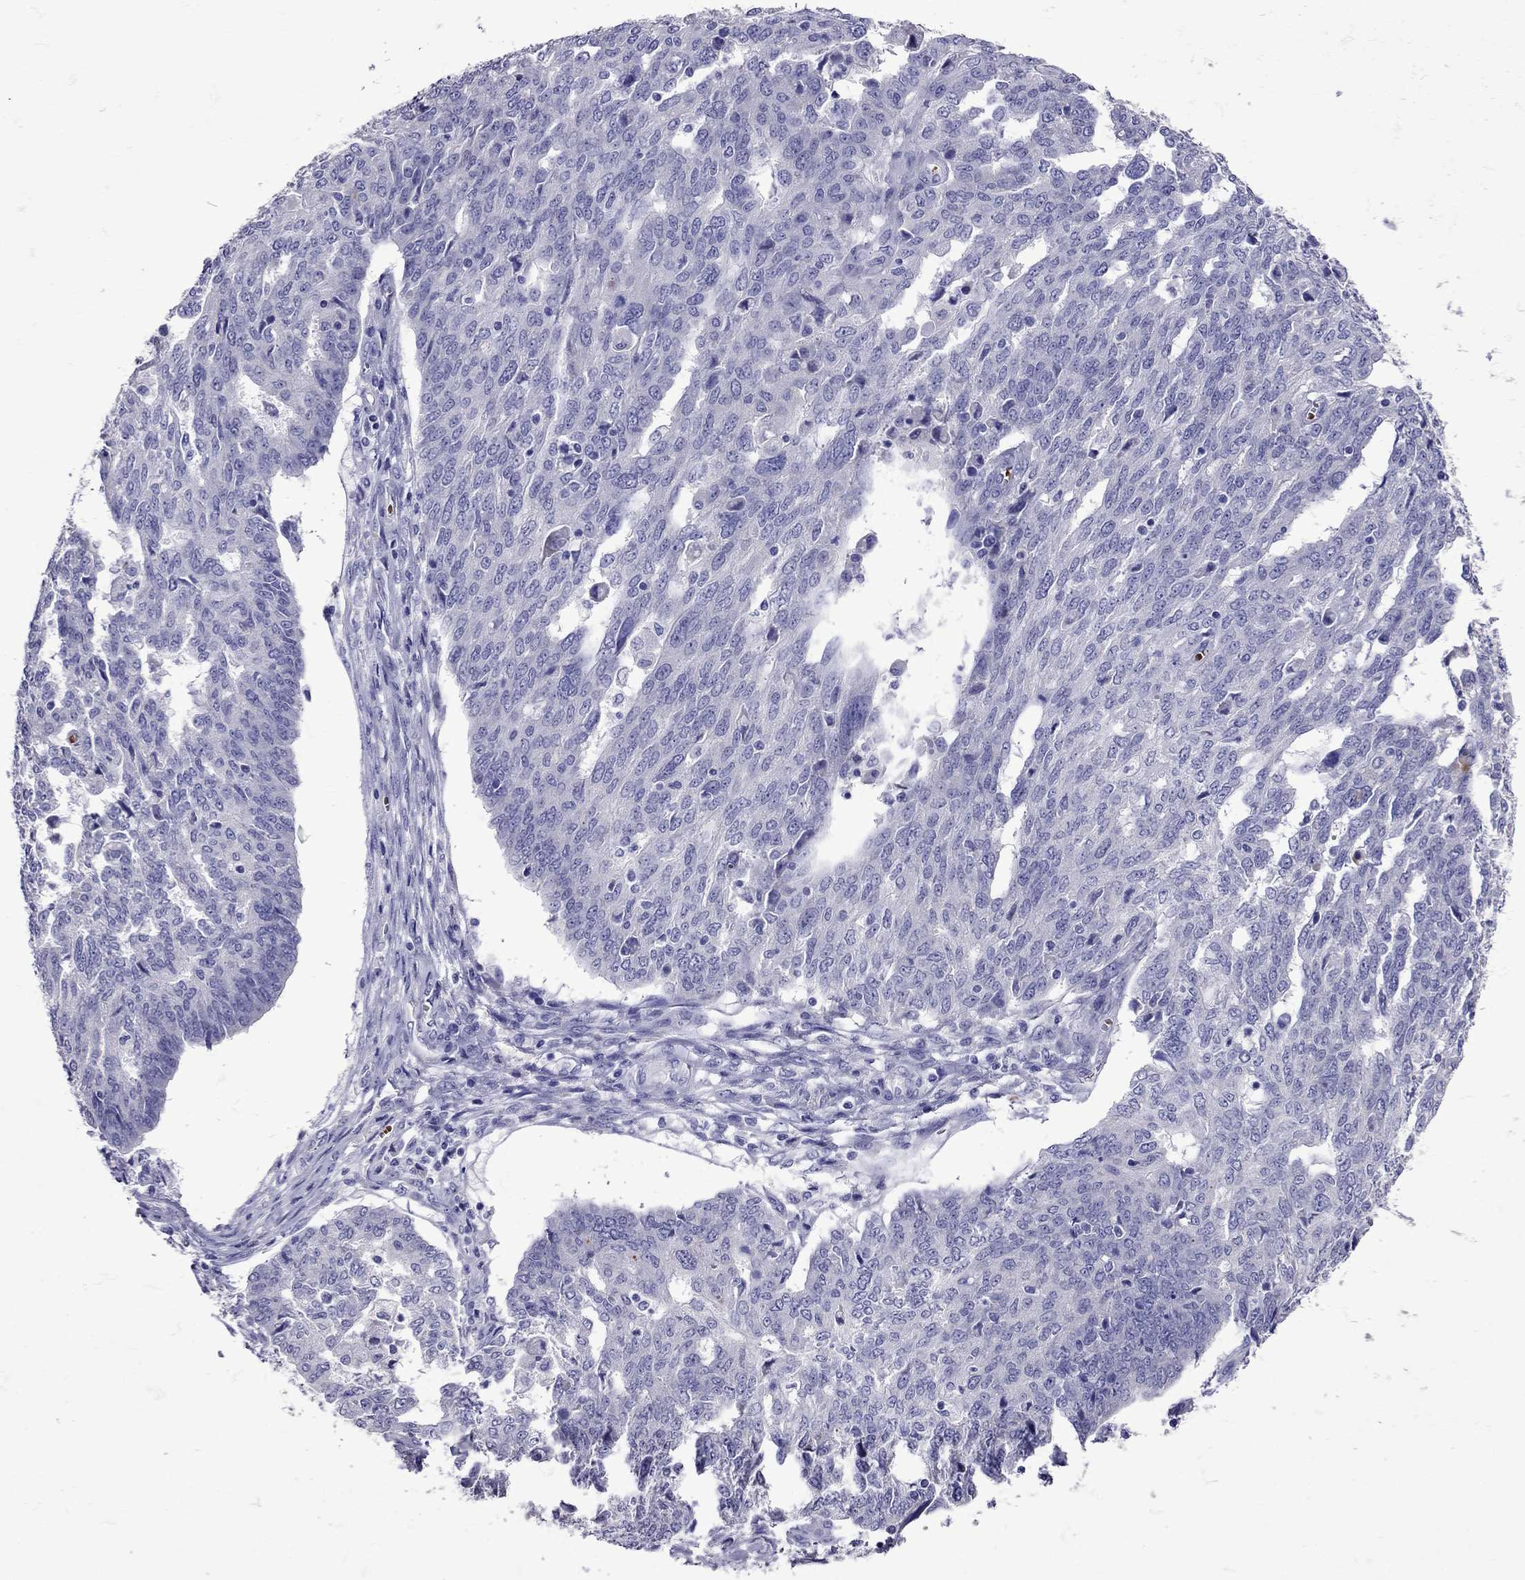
{"staining": {"intensity": "negative", "quantity": "none", "location": "none"}, "tissue": "ovarian cancer", "cell_type": "Tumor cells", "image_type": "cancer", "snomed": [{"axis": "morphology", "description": "Cystadenocarcinoma, serous, NOS"}, {"axis": "topography", "description": "Ovary"}], "caption": "Tumor cells are negative for protein expression in human ovarian serous cystadenocarcinoma.", "gene": "TBR1", "patient": {"sex": "female", "age": 67}}